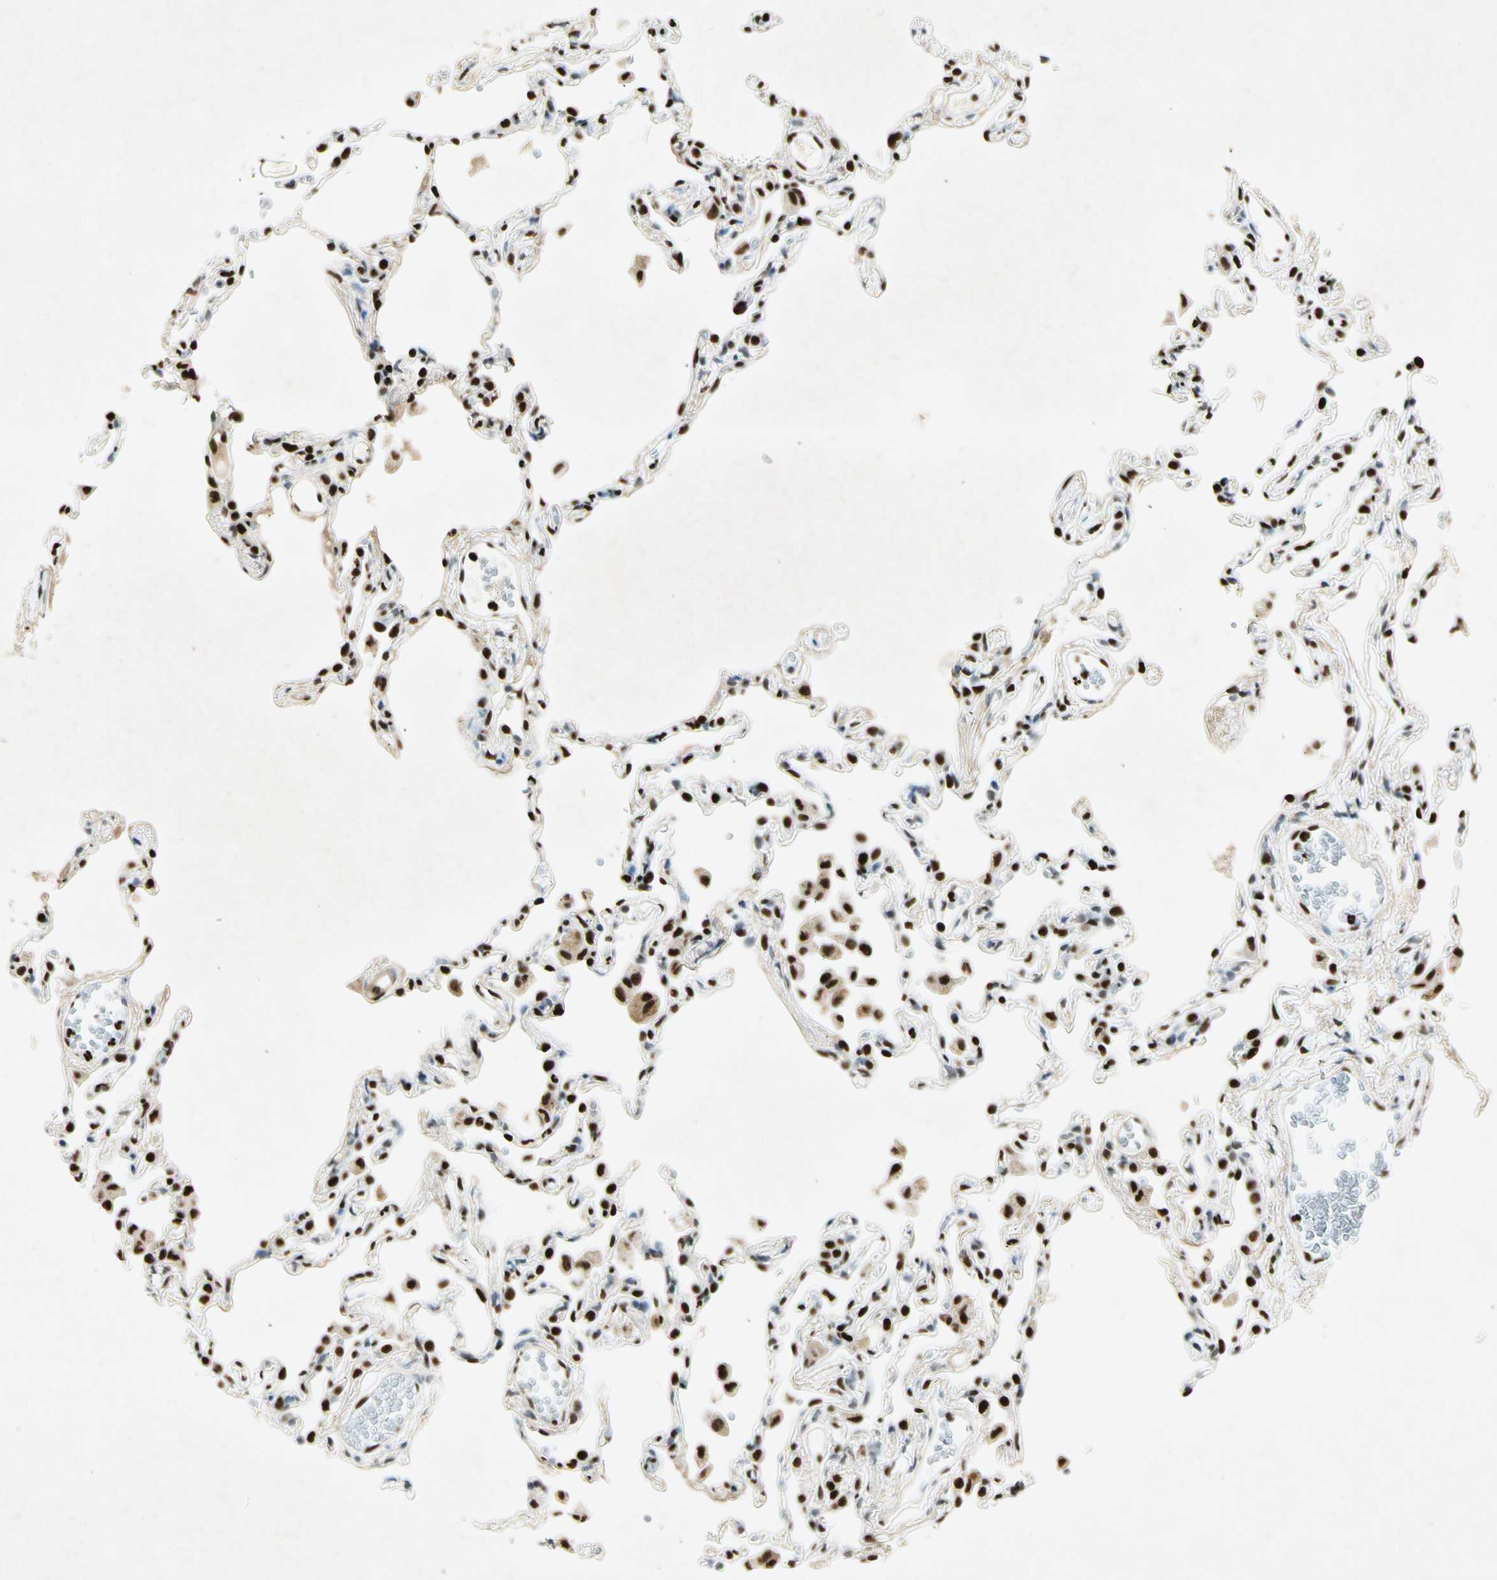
{"staining": {"intensity": "strong", "quantity": ">75%", "location": "nuclear"}, "tissue": "lung", "cell_type": "Alveolar cells", "image_type": "normal", "snomed": [{"axis": "morphology", "description": "Normal tissue, NOS"}, {"axis": "topography", "description": "Lung"}], "caption": "Immunohistochemistry (IHC) image of unremarkable lung: lung stained using immunohistochemistry exhibits high levels of strong protein expression localized specifically in the nuclear of alveolar cells, appearing as a nuclear brown color.", "gene": "RNF43", "patient": {"sex": "female", "age": 49}}